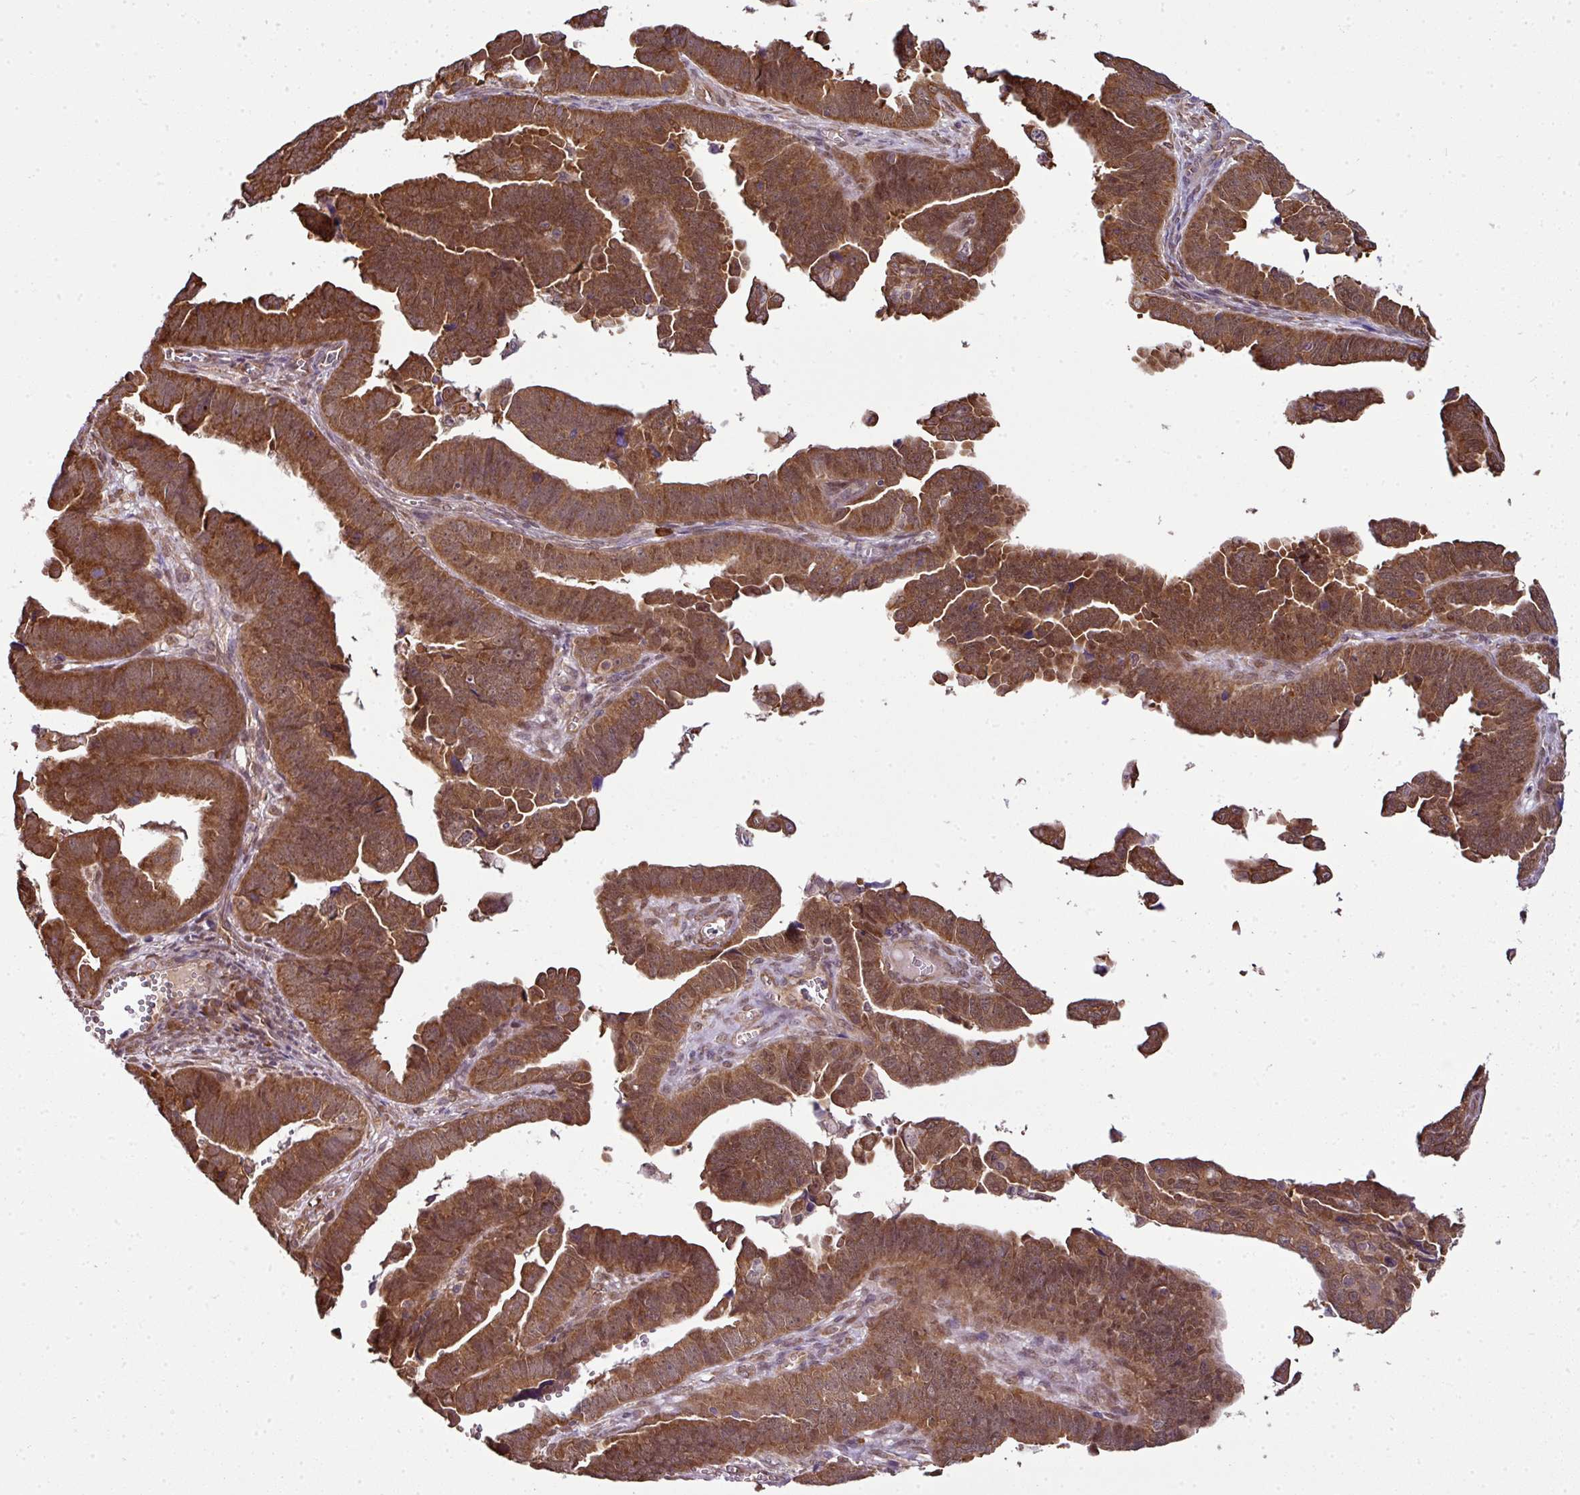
{"staining": {"intensity": "strong", "quantity": ">75%", "location": "cytoplasmic/membranous,nuclear"}, "tissue": "endometrial cancer", "cell_type": "Tumor cells", "image_type": "cancer", "snomed": [{"axis": "morphology", "description": "Adenocarcinoma, NOS"}, {"axis": "topography", "description": "Endometrium"}], "caption": "Immunohistochemistry staining of adenocarcinoma (endometrial), which exhibits high levels of strong cytoplasmic/membranous and nuclear expression in approximately >75% of tumor cells indicating strong cytoplasmic/membranous and nuclear protein expression. The staining was performed using DAB (brown) for protein detection and nuclei were counterstained in hematoxylin (blue).", "gene": "RBM4B", "patient": {"sex": "female", "age": 75}}